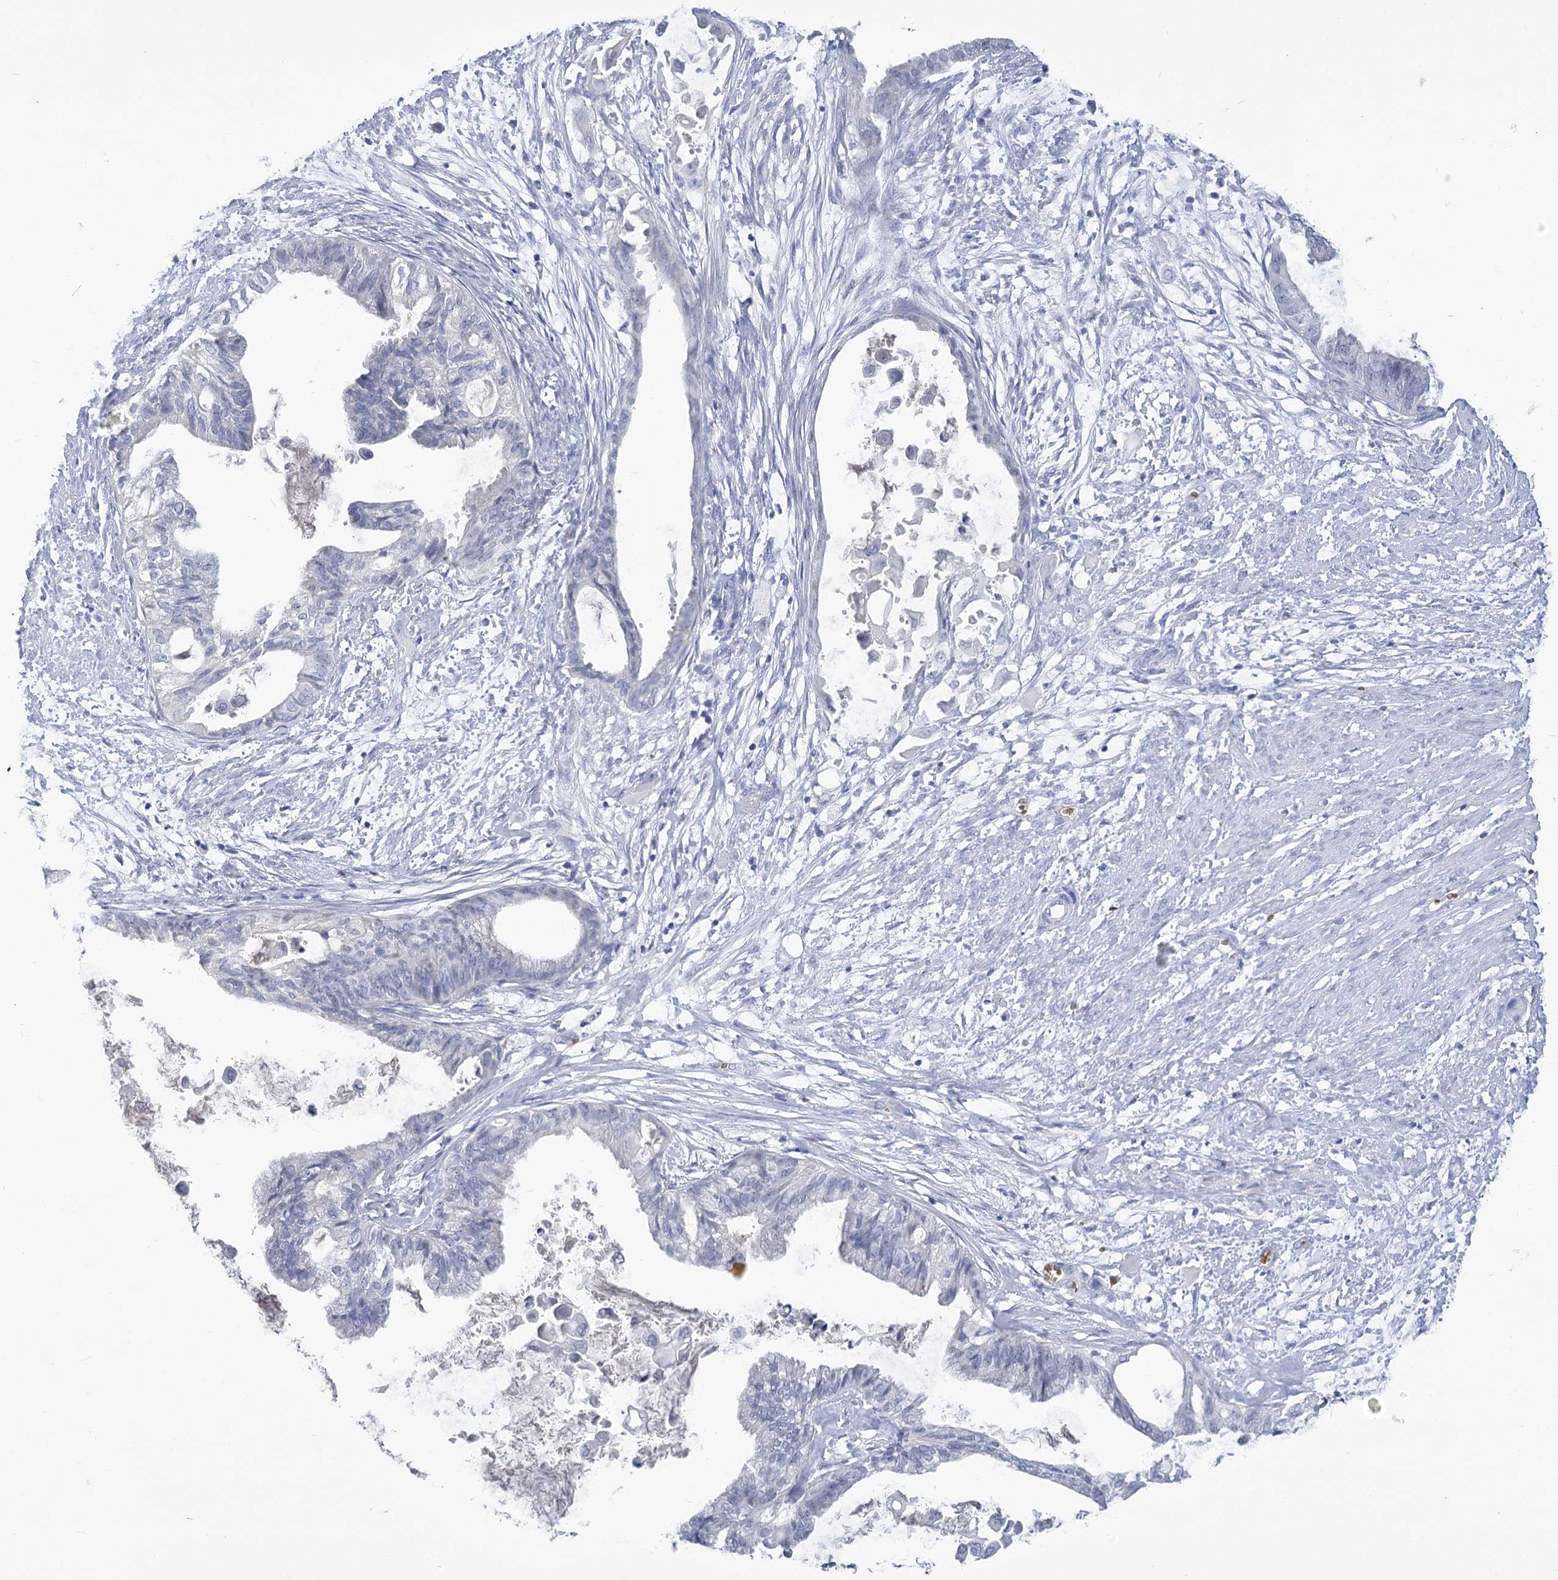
{"staining": {"intensity": "negative", "quantity": "none", "location": "none"}, "tissue": "cervical cancer", "cell_type": "Tumor cells", "image_type": "cancer", "snomed": [{"axis": "morphology", "description": "Normal tissue, NOS"}, {"axis": "morphology", "description": "Adenocarcinoma, NOS"}, {"axis": "topography", "description": "Cervix"}, {"axis": "topography", "description": "Endometrium"}], "caption": "This is a micrograph of immunohistochemistry staining of cervical cancer (adenocarcinoma), which shows no expression in tumor cells.", "gene": "HBA1", "patient": {"sex": "female", "age": 86}}